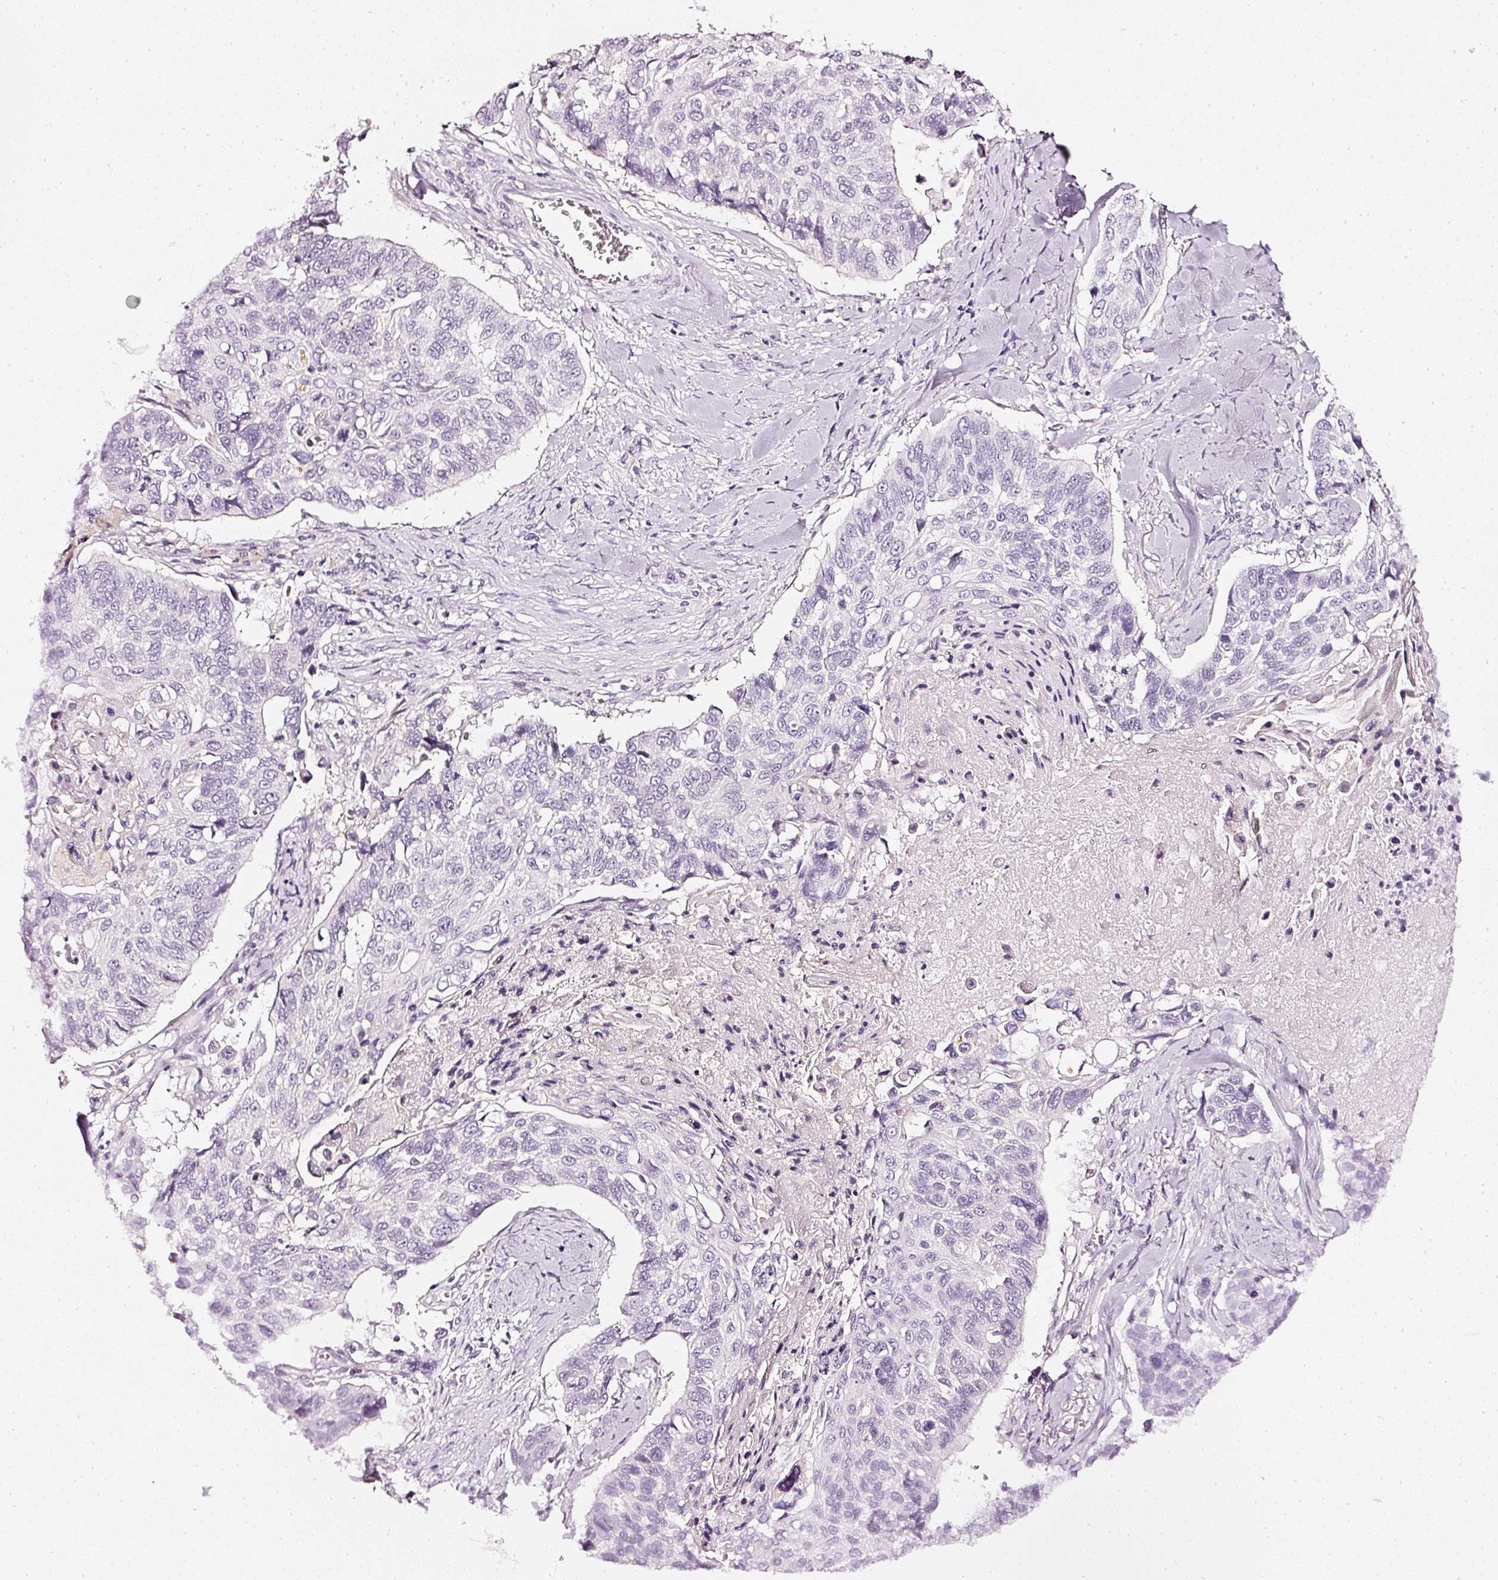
{"staining": {"intensity": "negative", "quantity": "none", "location": "none"}, "tissue": "lung cancer", "cell_type": "Tumor cells", "image_type": "cancer", "snomed": [{"axis": "morphology", "description": "Squamous cell carcinoma, NOS"}, {"axis": "topography", "description": "Lung"}], "caption": "Human lung squamous cell carcinoma stained for a protein using immunohistochemistry (IHC) exhibits no positivity in tumor cells.", "gene": "CNP", "patient": {"sex": "male", "age": 62}}